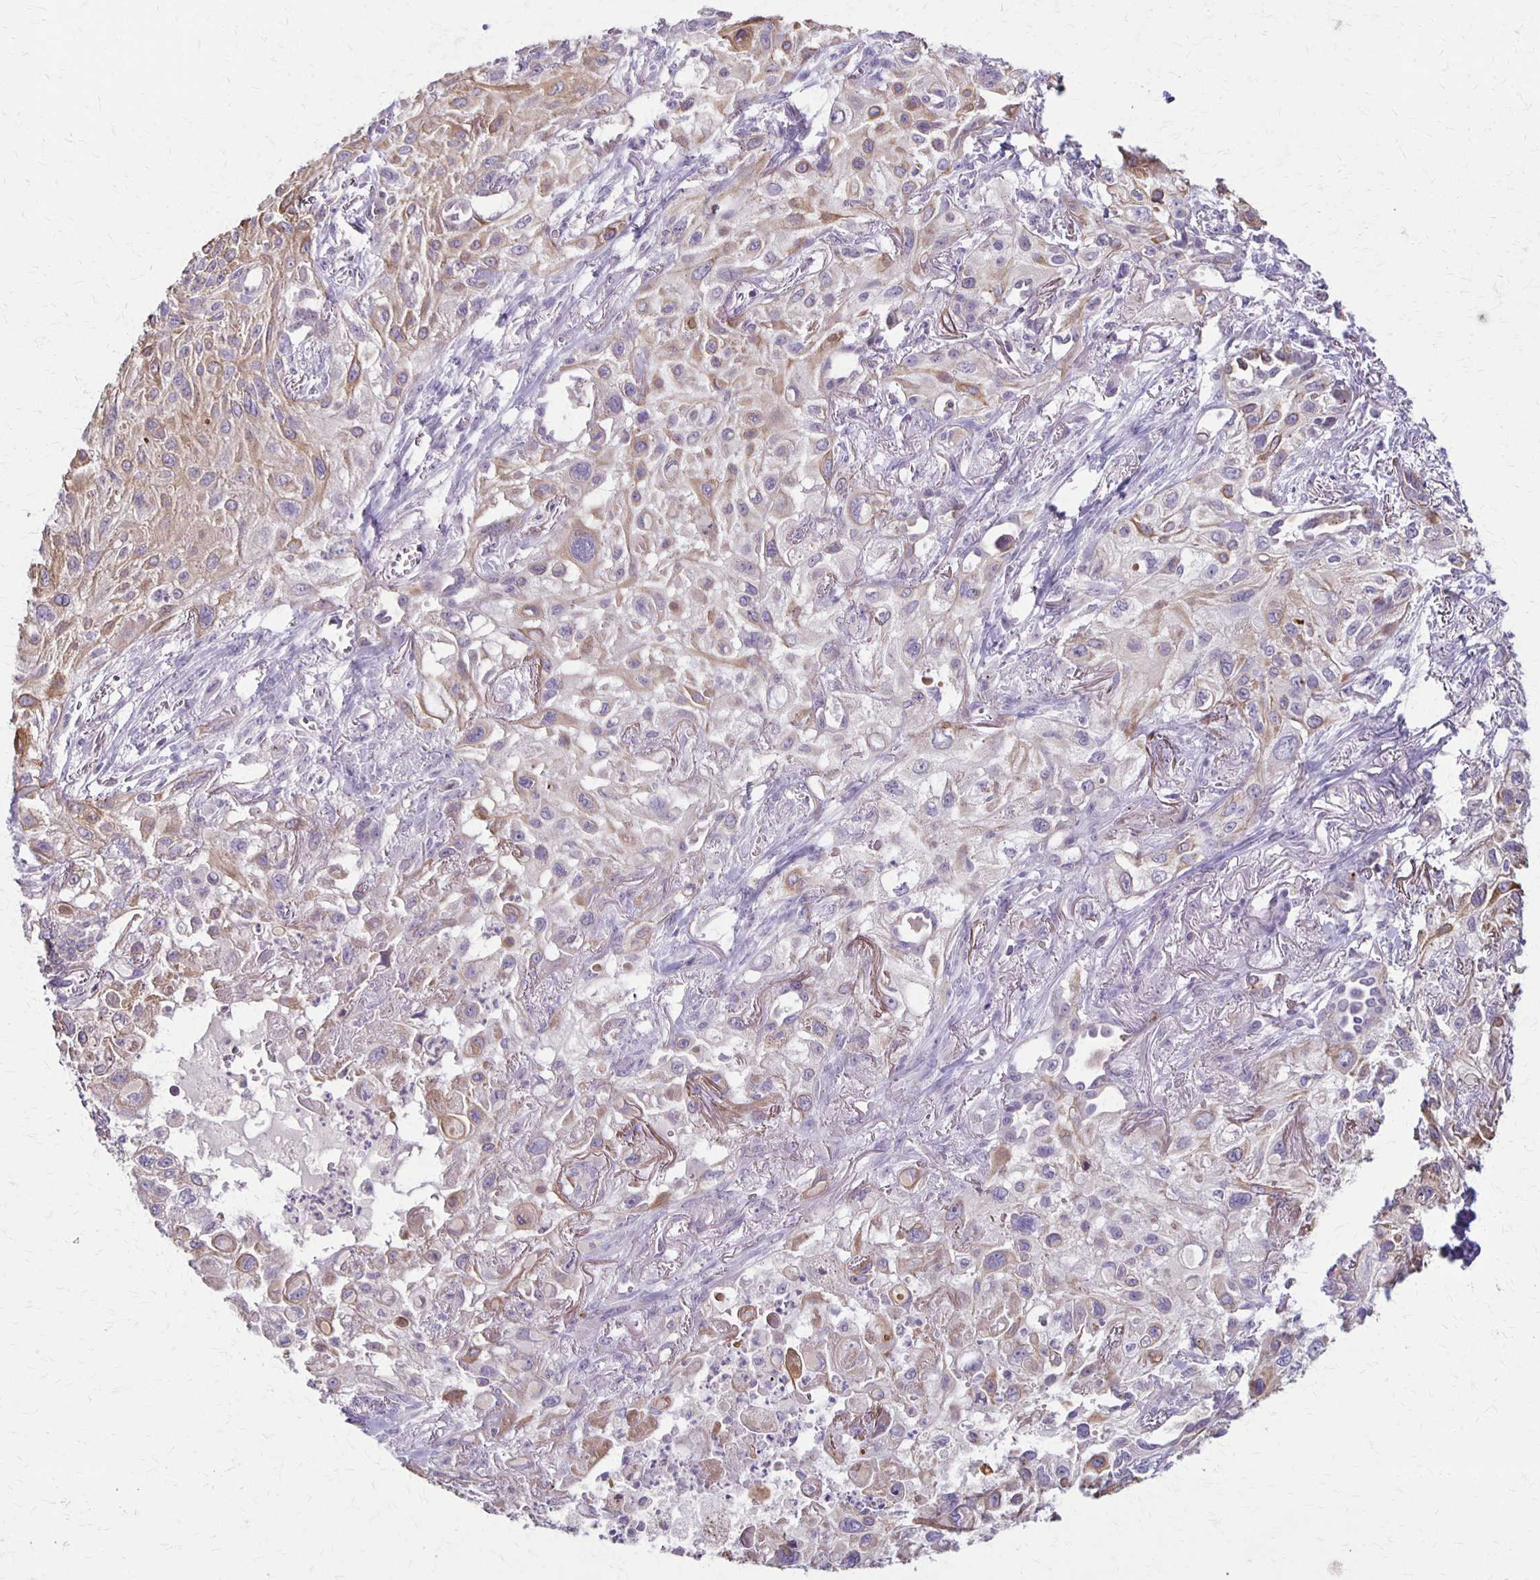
{"staining": {"intensity": "weak", "quantity": "25%-75%", "location": "cytoplasmic/membranous"}, "tissue": "lung cancer", "cell_type": "Tumor cells", "image_type": "cancer", "snomed": [{"axis": "morphology", "description": "Squamous cell carcinoma, NOS"}, {"axis": "topography", "description": "Lung"}], "caption": "Approximately 25%-75% of tumor cells in lung squamous cell carcinoma show weak cytoplasmic/membranous protein staining as visualized by brown immunohistochemical staining.", "gene": "SLC35E2B", "patient": {"sex": "male", "age": 71}}